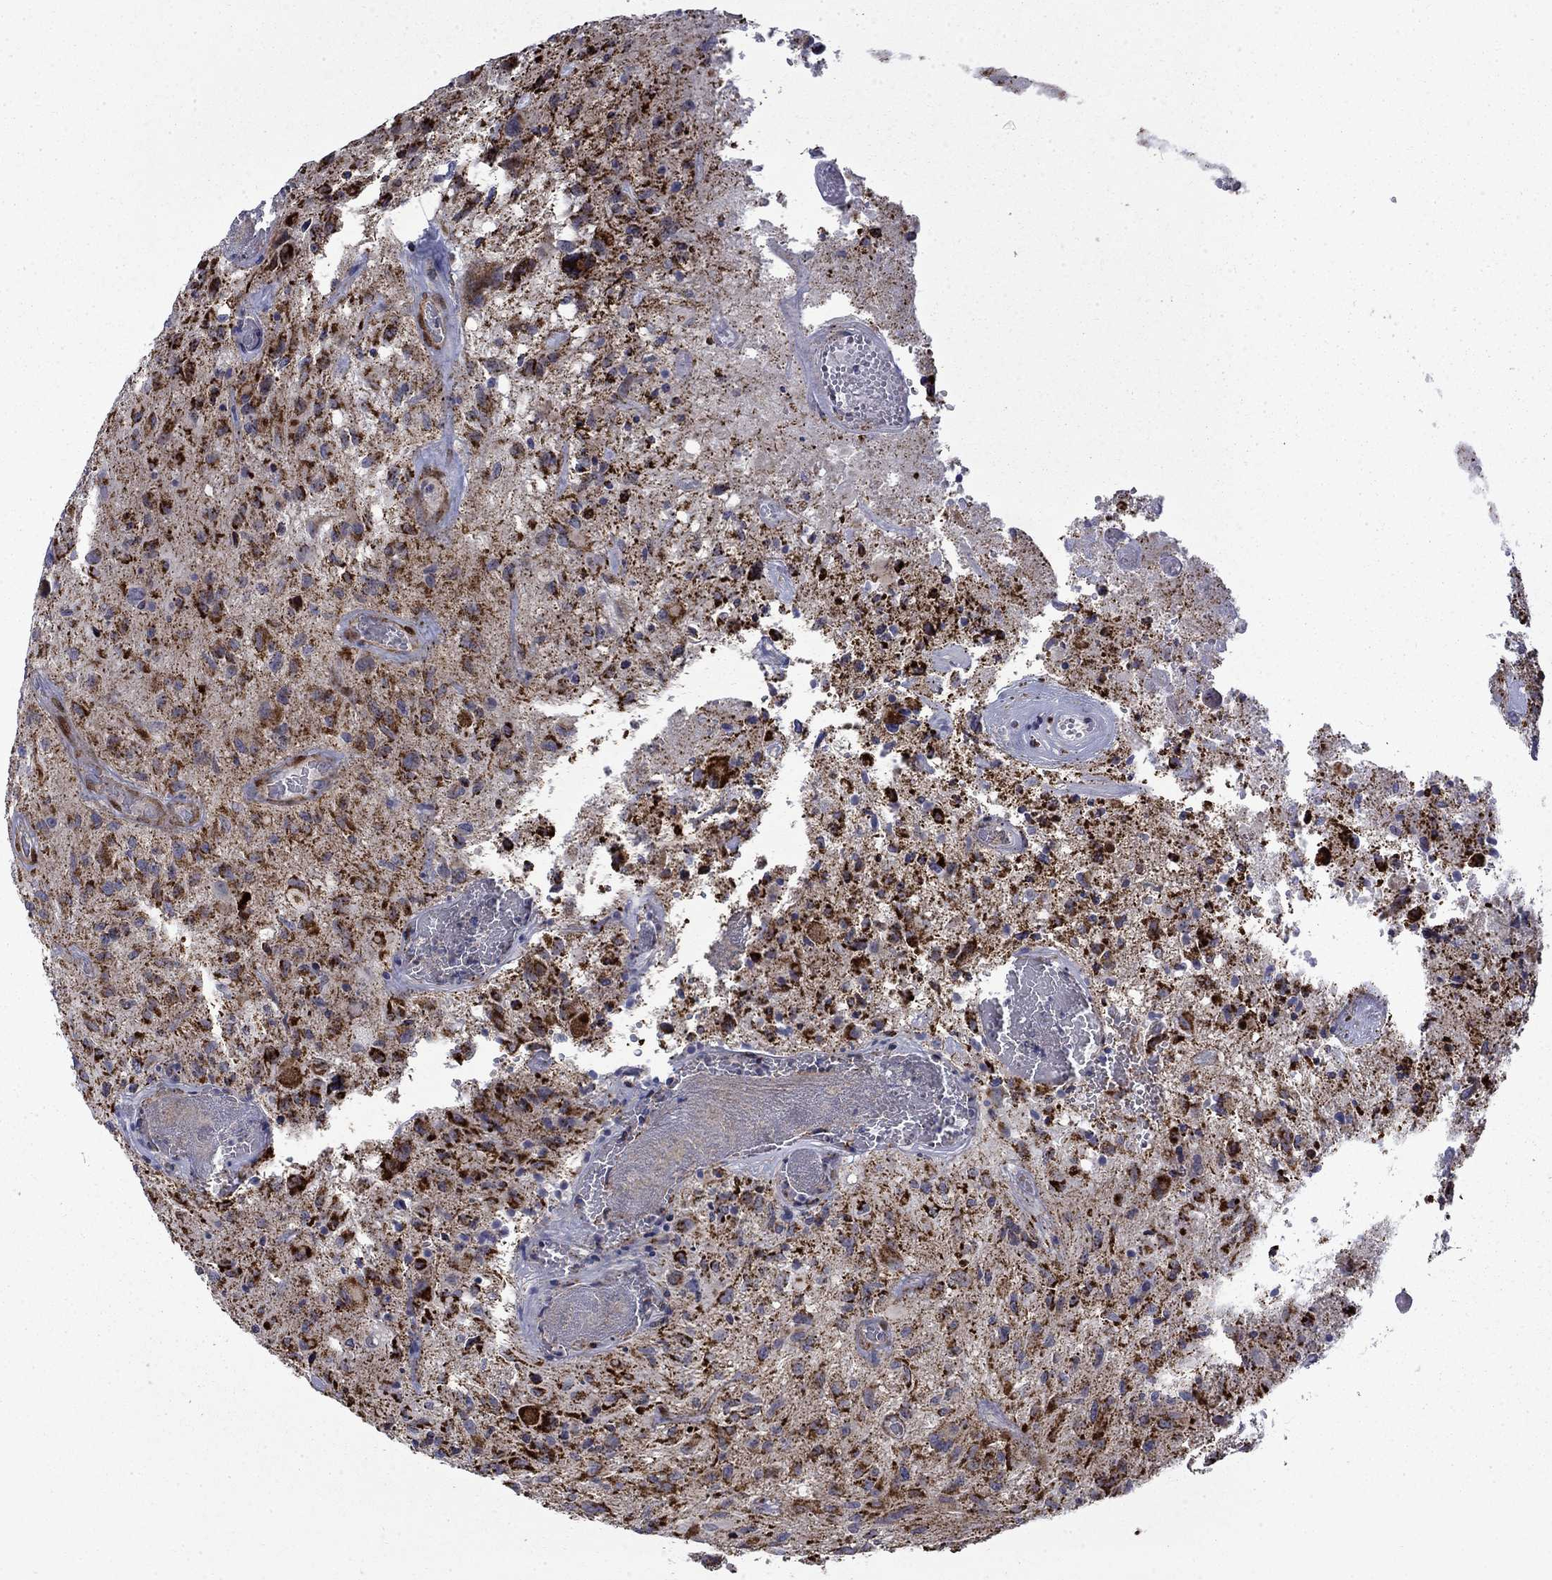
{"staining": {"intensity": "strong", "quantity": "25%-75%", "location": "cytoplasmic/membranous"}, "tissue": "glioma", "cell_type": "Tumor cells", "image_type": "cancer", "snomed": [{"axis": "morphology", "description": "Glioma, malignant, NOS"}, {"axis": "morphology", "description": "Glioma, malignant, High grade"}, {"axis": "topography", "description": "Brain"}], "caption": "This histopathology image exhibits immunohistochemistry staining of human malignant glioma (high-grade), with high strong cytoplasmic/membranous staining in approximately 25%-75% of tumor cells.", "gene": "PCBP3", "patient": {"sex": "female", "age": 71}}